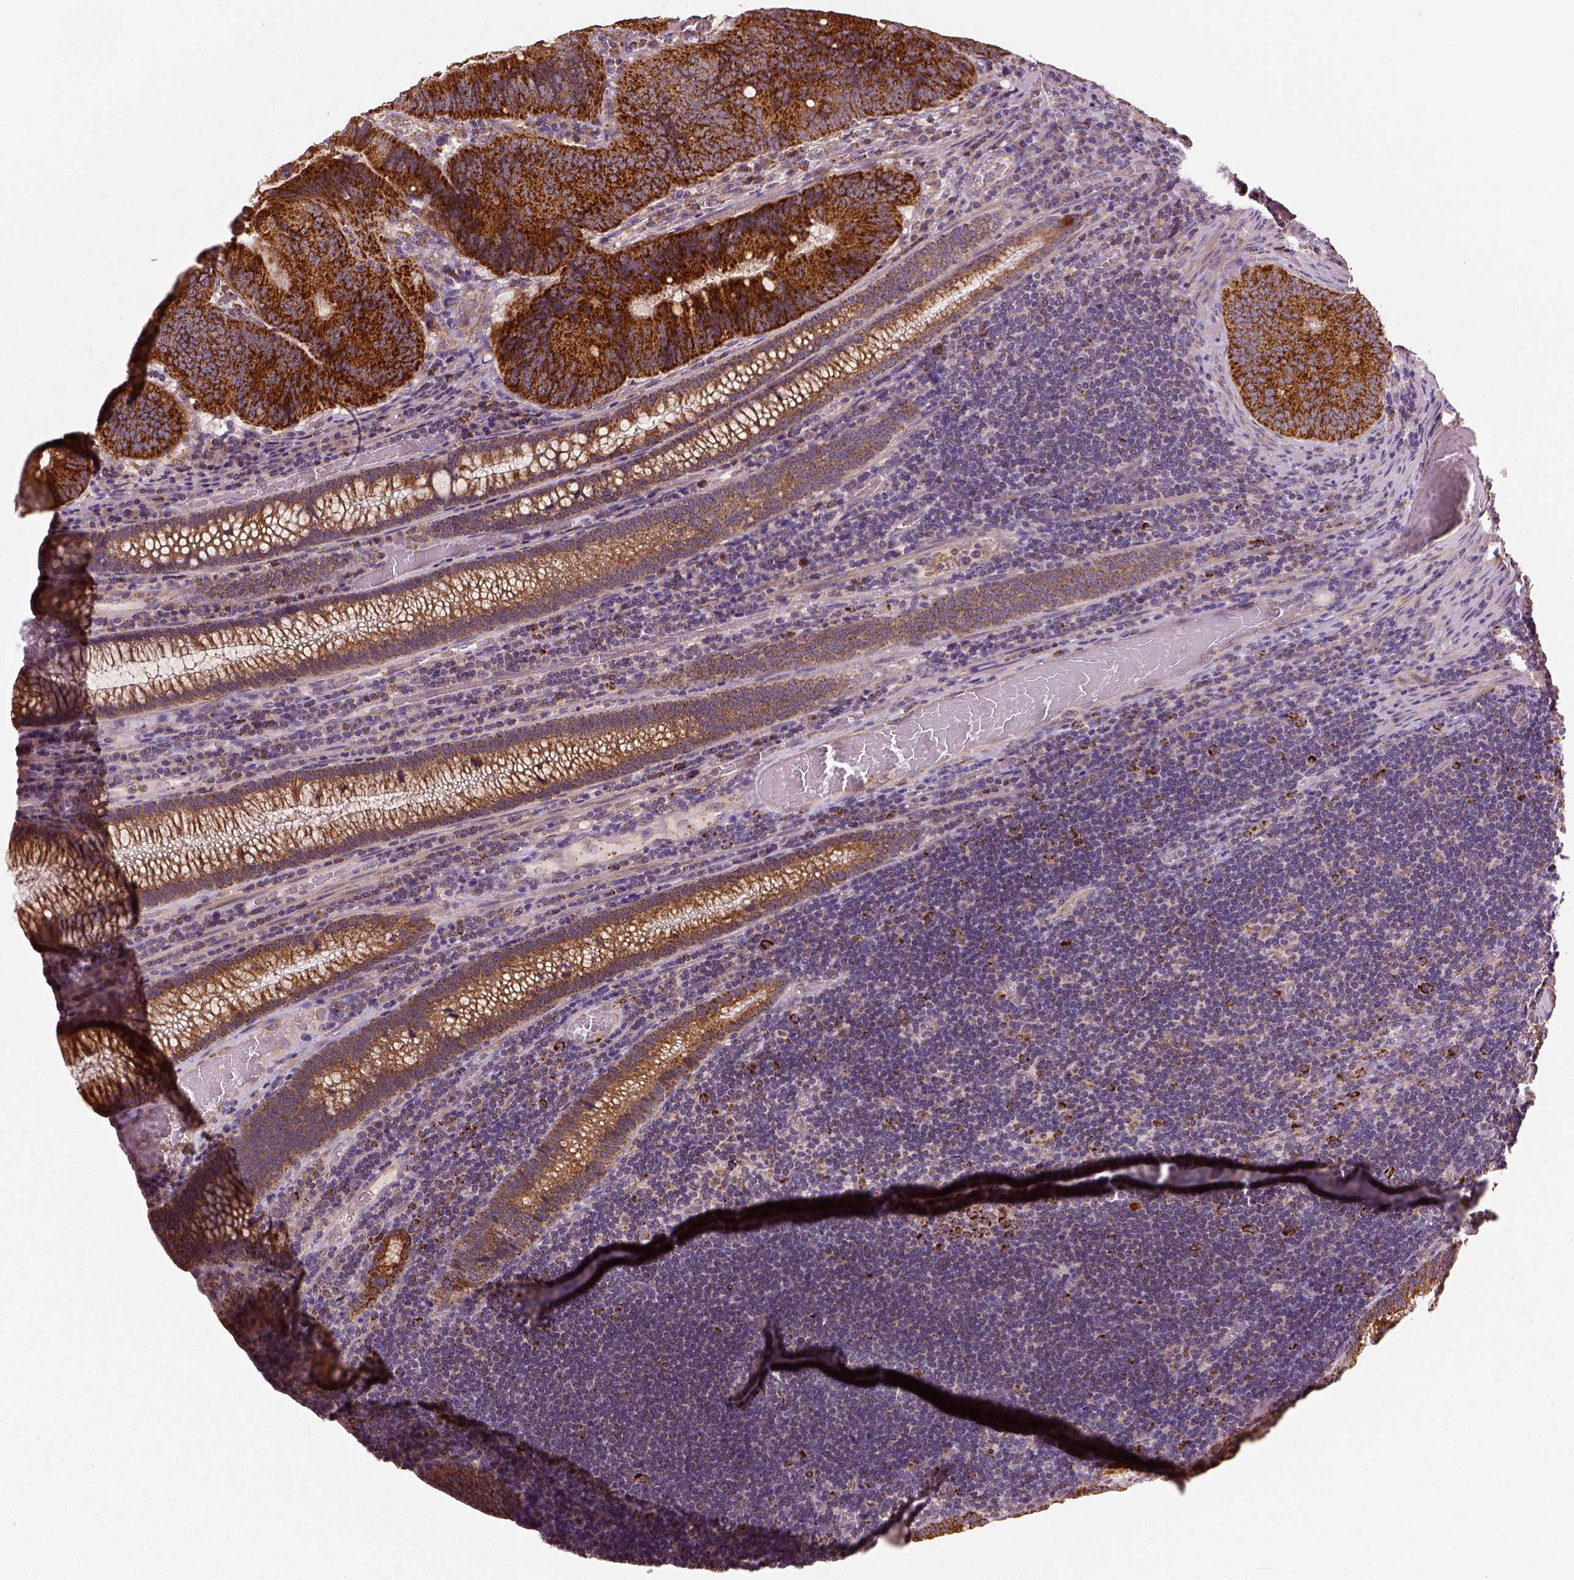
{"staining": {"intensity": "strong", "quantity": ">75%", "location": "cytoplasmic/membranous"}, "tissue": "colorectal cancer", "cell_type": "Tumor cells", "image_type": "cancer", "snomed": [{"axis": "morphology", "description": "Adenocarcinoma, NOS"}, {"axis": "topography", "description": "Colon"}], "caption": "This is a micrograph of immunohistochemistry (IHC) staining of colorectal adenocarcinoma, which shows strong staining in the cytoplasmic/membranous of tumor cells.", "gene": "PGAM5", "patient": {"sex": "male", "age": 67}}